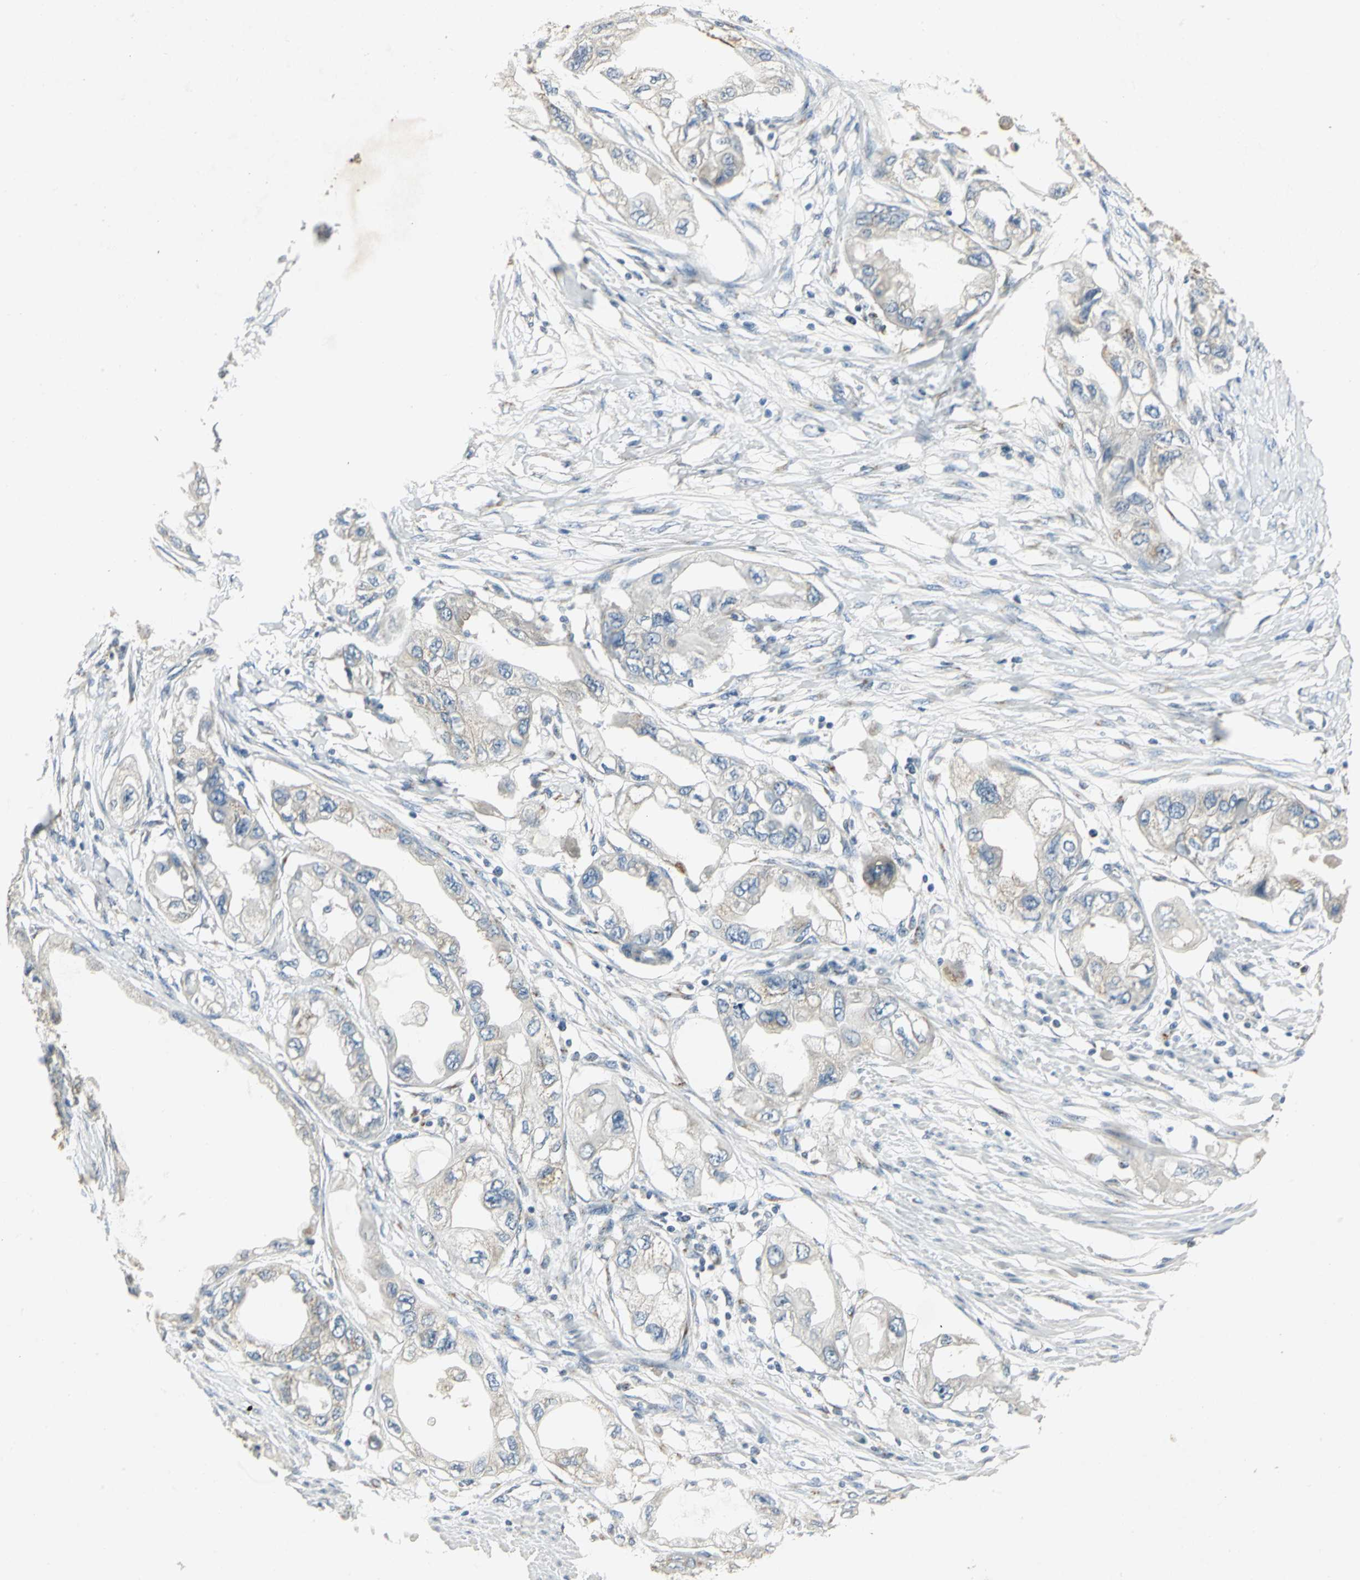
{"staining": {"intensity": "weak", "quantity": ">75%", "location": "cytoplasmic/membranous"}, "tissue": "endometrial cancer", "cell_type": "Tumor cells", "image_type": "cancer", "snomed": [{"axis": "morphology", "description": "Adenocarcinoma, NOS"}, {"axis": "topography", "description": "Endometrium"}], "caption": "Tumor cells show weak cytoplasmic/membranous staining in about >75% of cells in adenocarcinoma (endometrial).", "gene": "TM9SF2", "patient": {"sex": "female", "age": 67}}